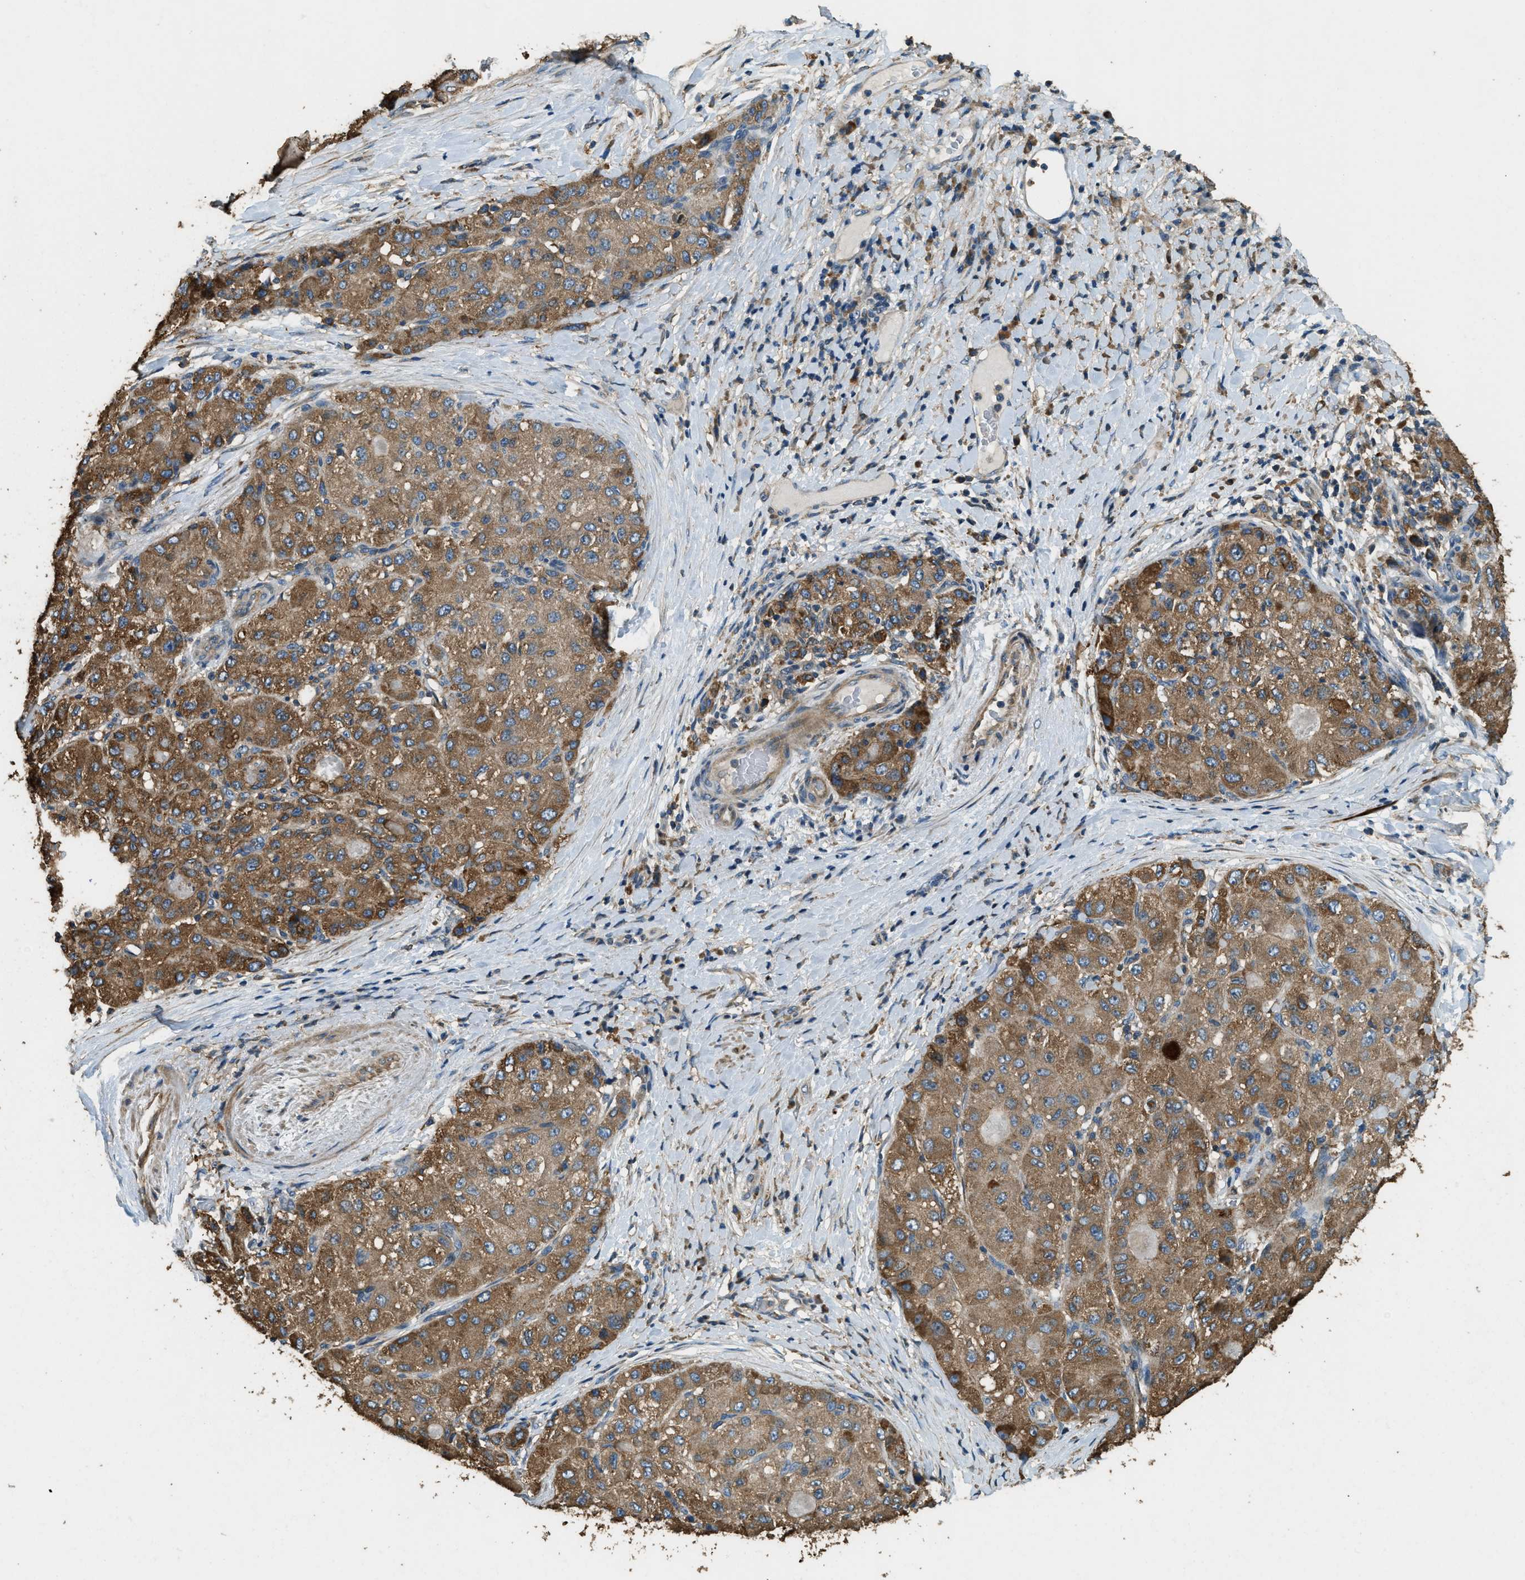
{"staining": {"intensity": "moderate", "quantity": ">75%", "location": "cytoplasmic/membranous"}, "tissue": "liver cancer", "cell_type": "Tumor cells", "image_type": "cancer", "snomed": [{"axis": "morphology", "description": "Cholangiocarcinoma"}, {"axis": "topography", "description": "Liver"}], "caption": "Immunohistochemical staining of cholangiocarcinoma (liver) shows medium levels of moderate cytoplasmic/membranous staining in about >75% of tumor cells.", "gene": "ERGIC1", "patient": {"sex": "male", "age": 50}}